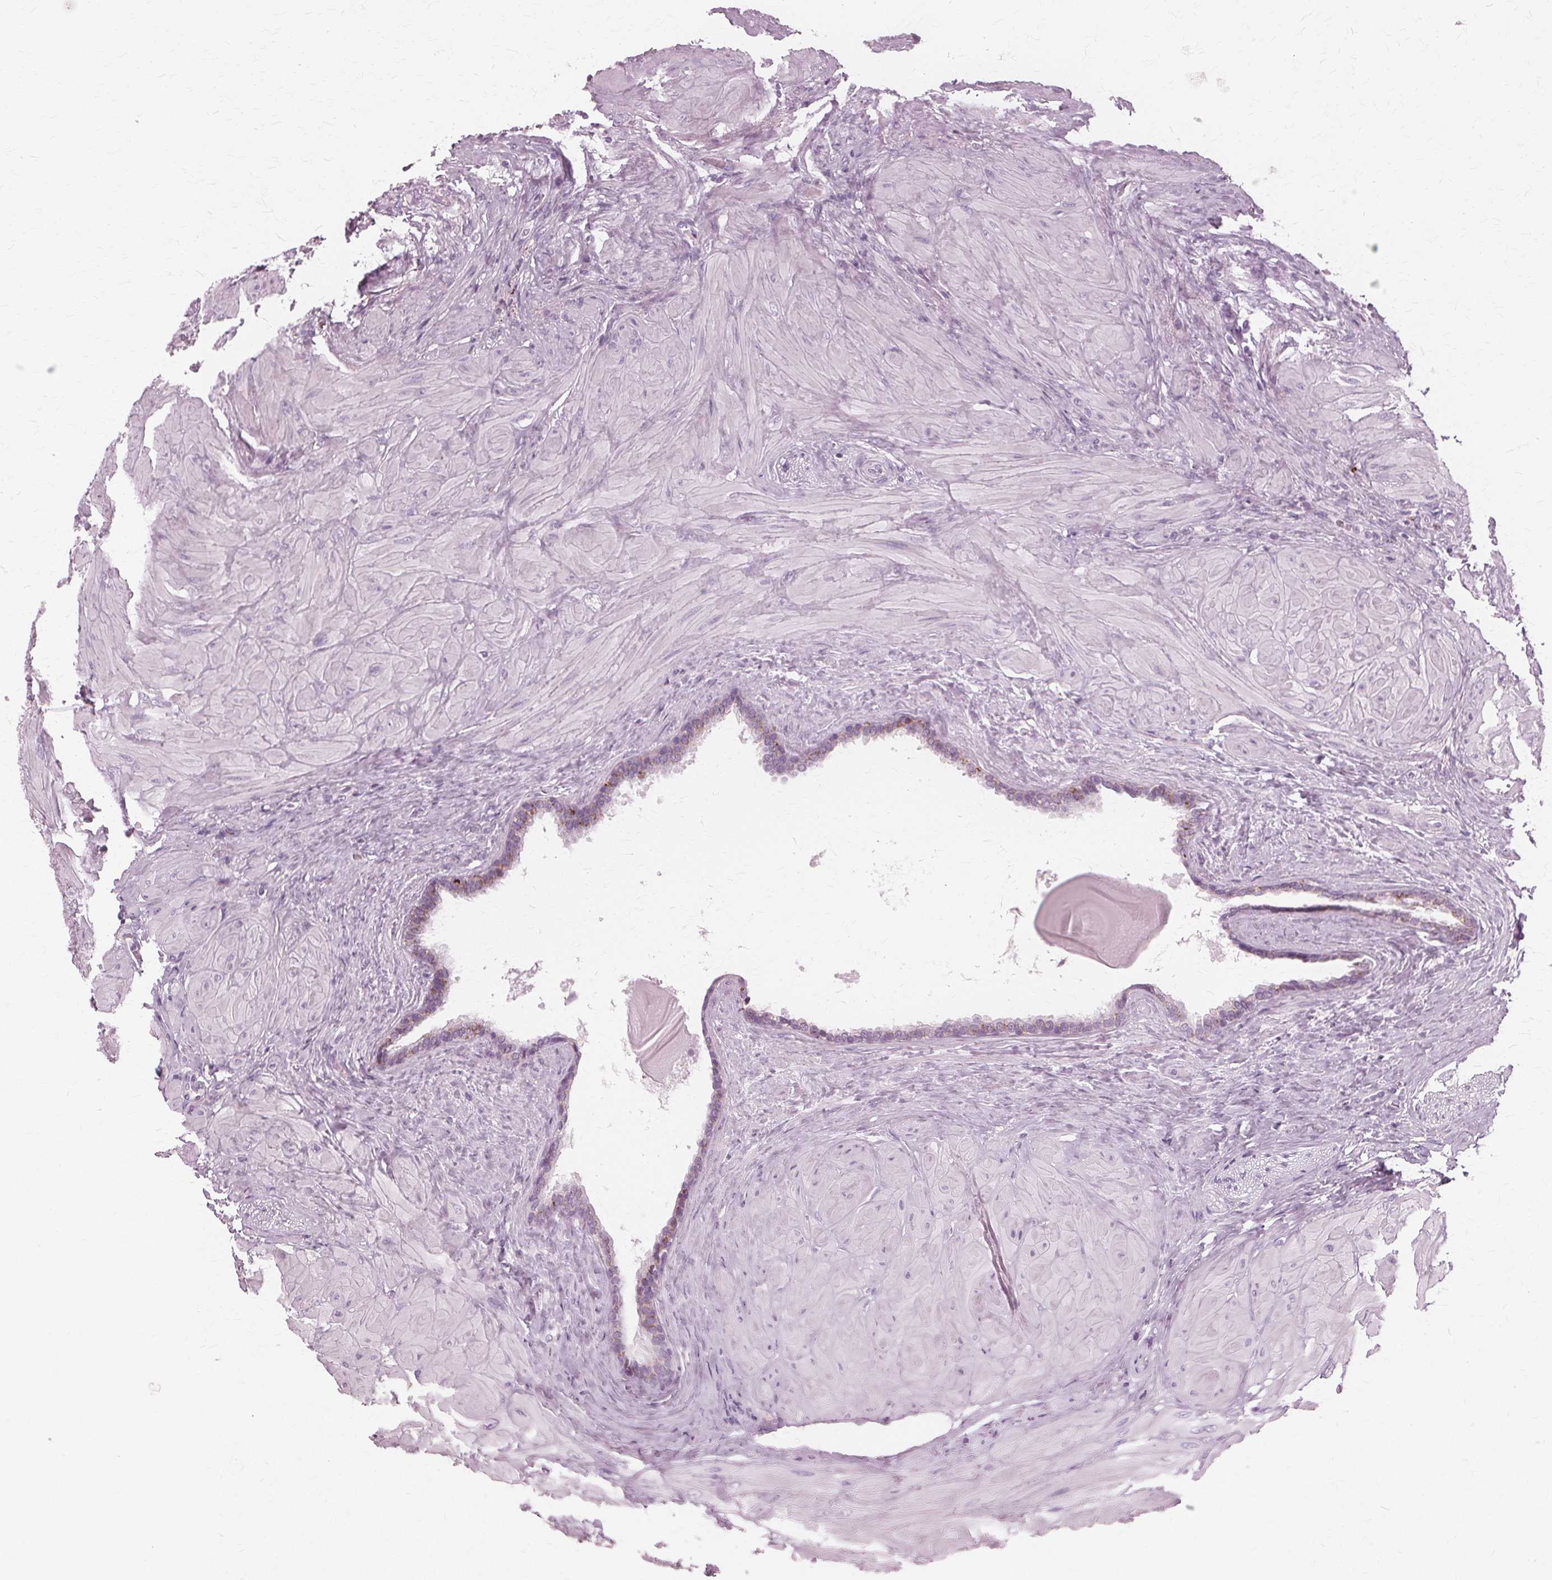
{"staining": {"intensity": "weak", "quantity": "25%-75%", "location": "cytoplasmic/membranous"}, "tissue": "seminal vesicle", "cell_type": "Glandular cells", "image_type": "normal", "snomed": [{"axis": "morphology", "description": "Normal tissue, NOS"}, {"axis": "topography", "description": "Seminal veicle"}], "caption": "Immunohistochemical staining of benign seminal vesicle exhibits weak cytoplasmic/membranous protein staining in approximately 25%-75% of glandular cells.", "gene": "DNASE2", "patient": {"sex": "male", "age": 57}}